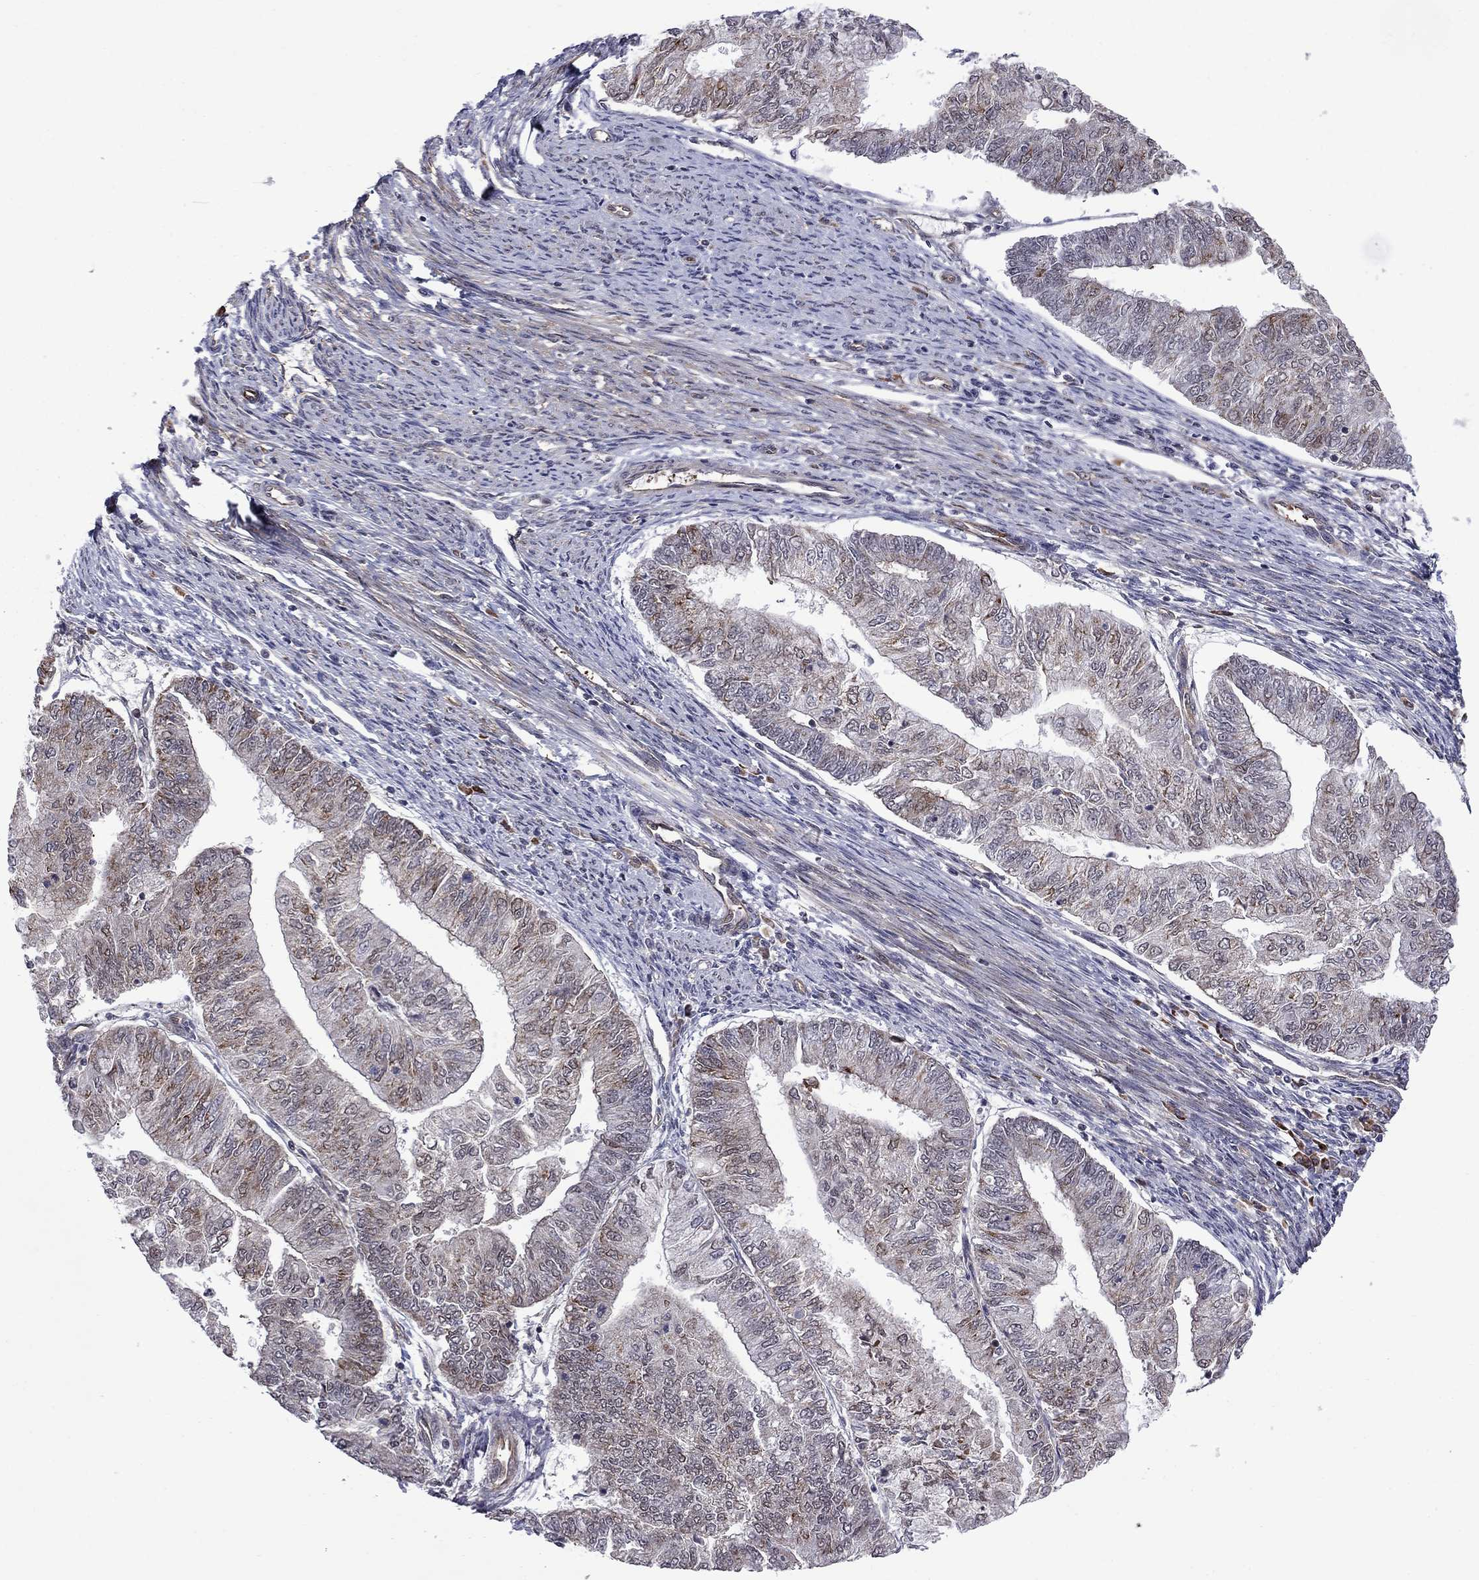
{"staining": {"intensity": "negative", "quantity": "none", "location": "none"}, "tissue": "endometrial cancer", "cell_type": "Tumor cells", "image_type": "cancer", "snomed": [{"axis": "morphology", "description": "Adenocarcinoma, NOS"}, {"axis": "topography", "description": "Endometrium"}], "caption": "There is no significant expression in tumor cells of endometrial adenocarcinoma.", "gene": "BRF1", "patient": {"sex": "female", "age": 59}}